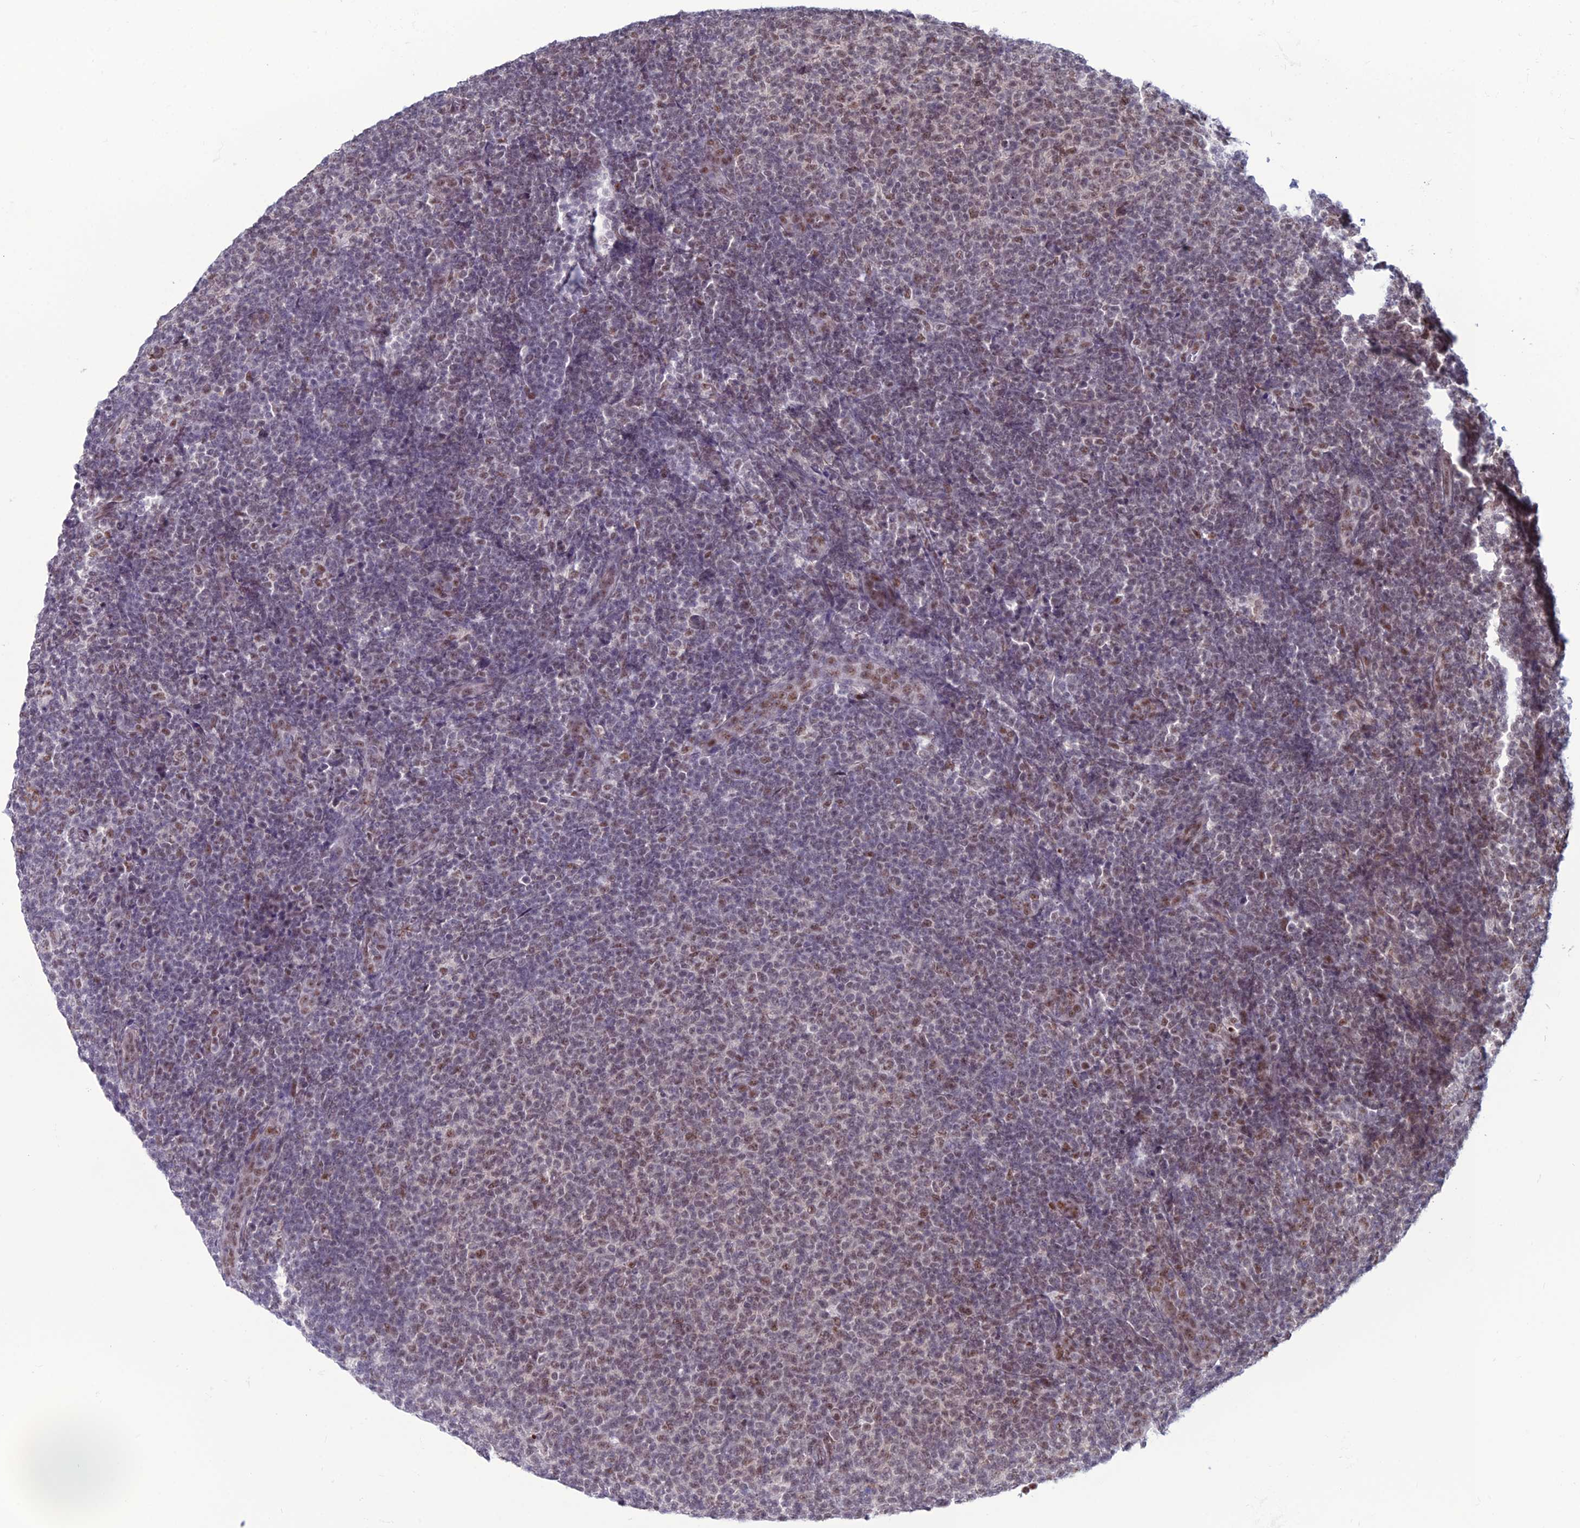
{"staining": {"intensity": "moderate", "quantity": "25%-75%", "location": "nuclear"}, "tissue": "lymphoma", "cell_type": "Tumor cells", "image_type": "cancer", "snomed": [{"axis": "morphology", "description": "Malignant lymphoma, non-Hodgkin's type, Low grade"}, {"axis": "topography", "description": "Lymph node"}], "caption": "Protein expression analysis of lymphoma displays moderate nuclear staining in about 25%-75% of tumor cells.", "gene": "U2AF1", "patient": {"sex": "male", "age": 66}}